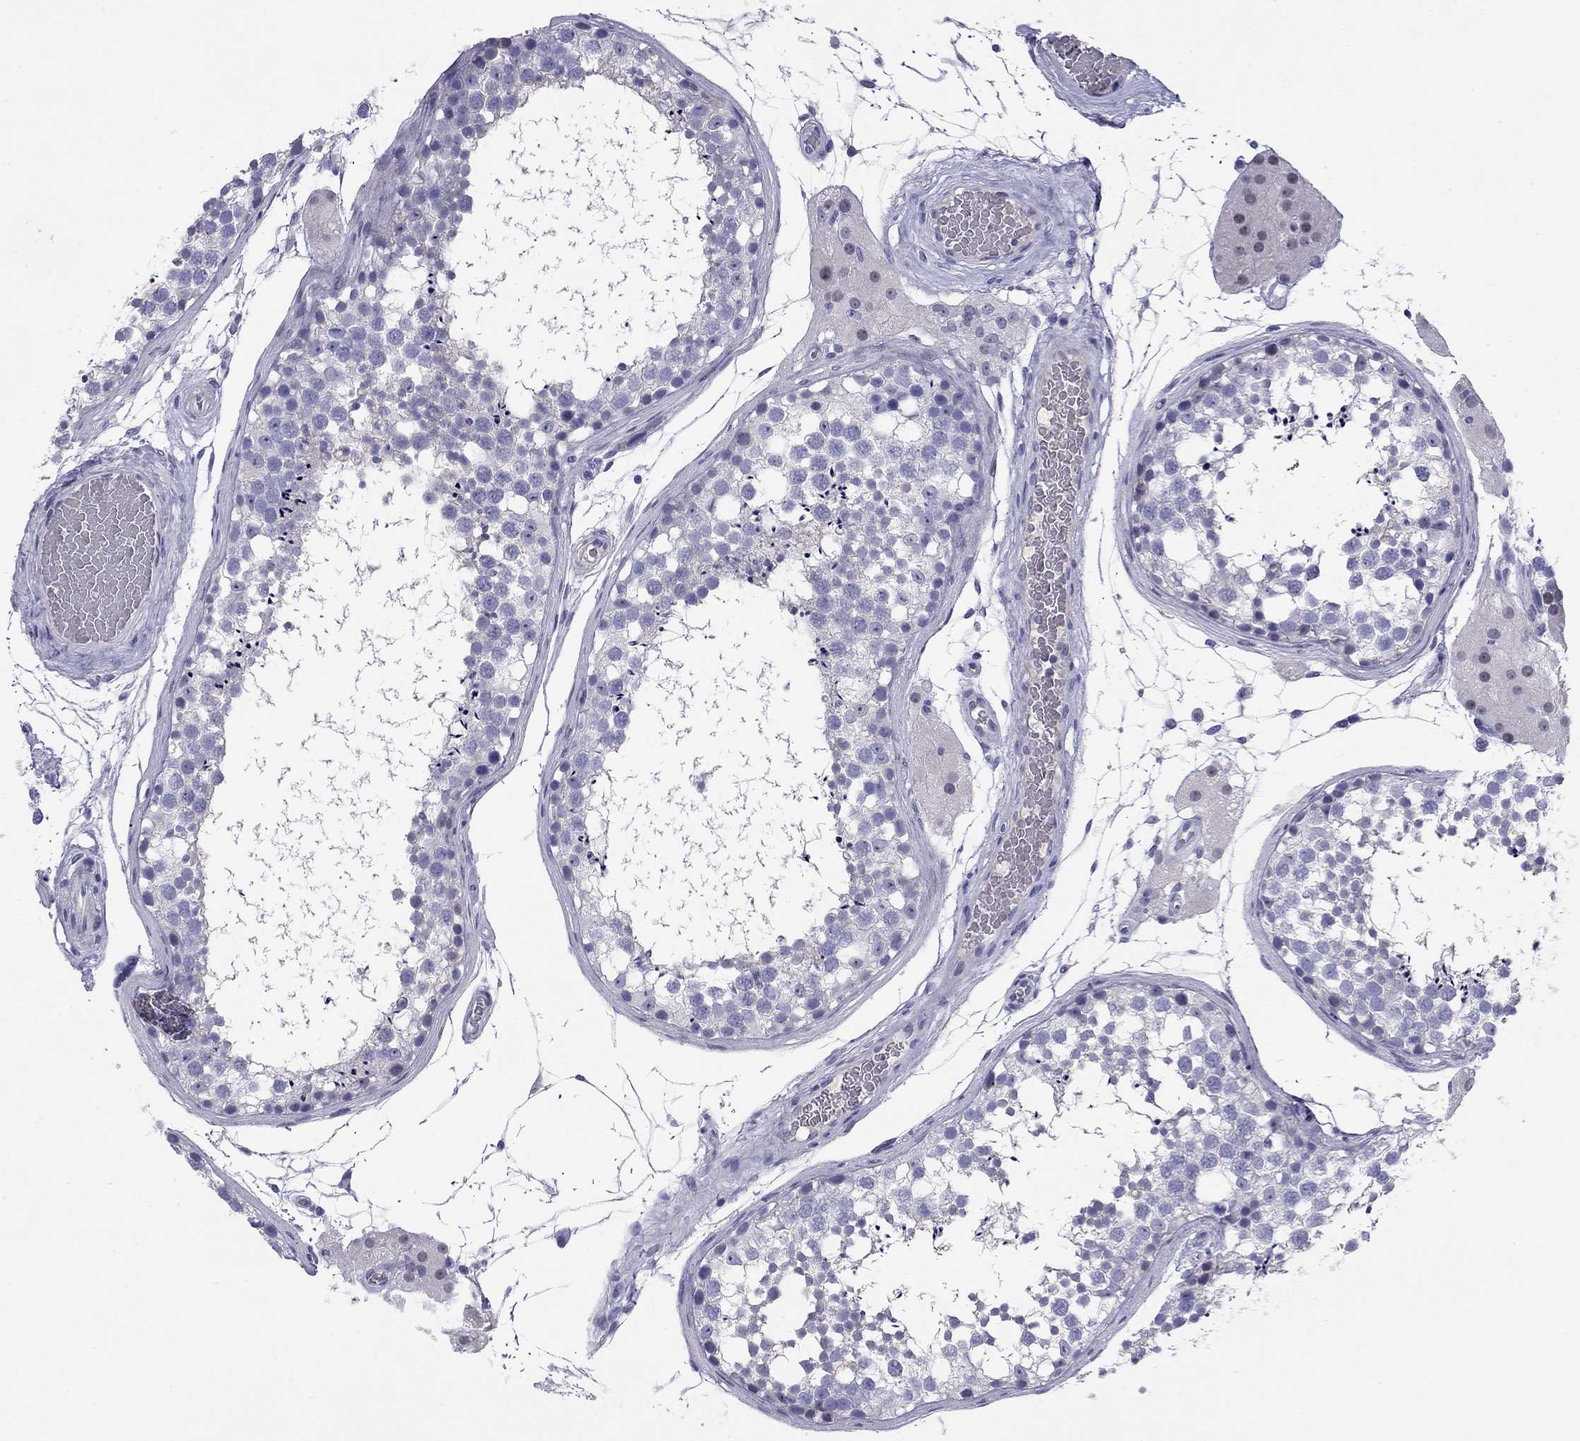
{"staining": {"intensity": "negative", "quantity": "none", "location": "none"}, "tissue": "testis", "cell_type": "Cells in seminiferous ducts", "image_type": "normal", "snomed": [{"axis": "morphology", "description": "Normal tissue, NOS"}, {"axis": "morphology", "description": "Seminoma, NOS"}, {"axis": "topography", "description": "Testis"}], "caption": "DAB (3,3'-diaminobenzidine) immunohistochemical staining of normal testis displays no significant staining in cells in seminiferous ducts.", "gene": "CMYA5", "patient": {"sex": "male", "age": 65}}